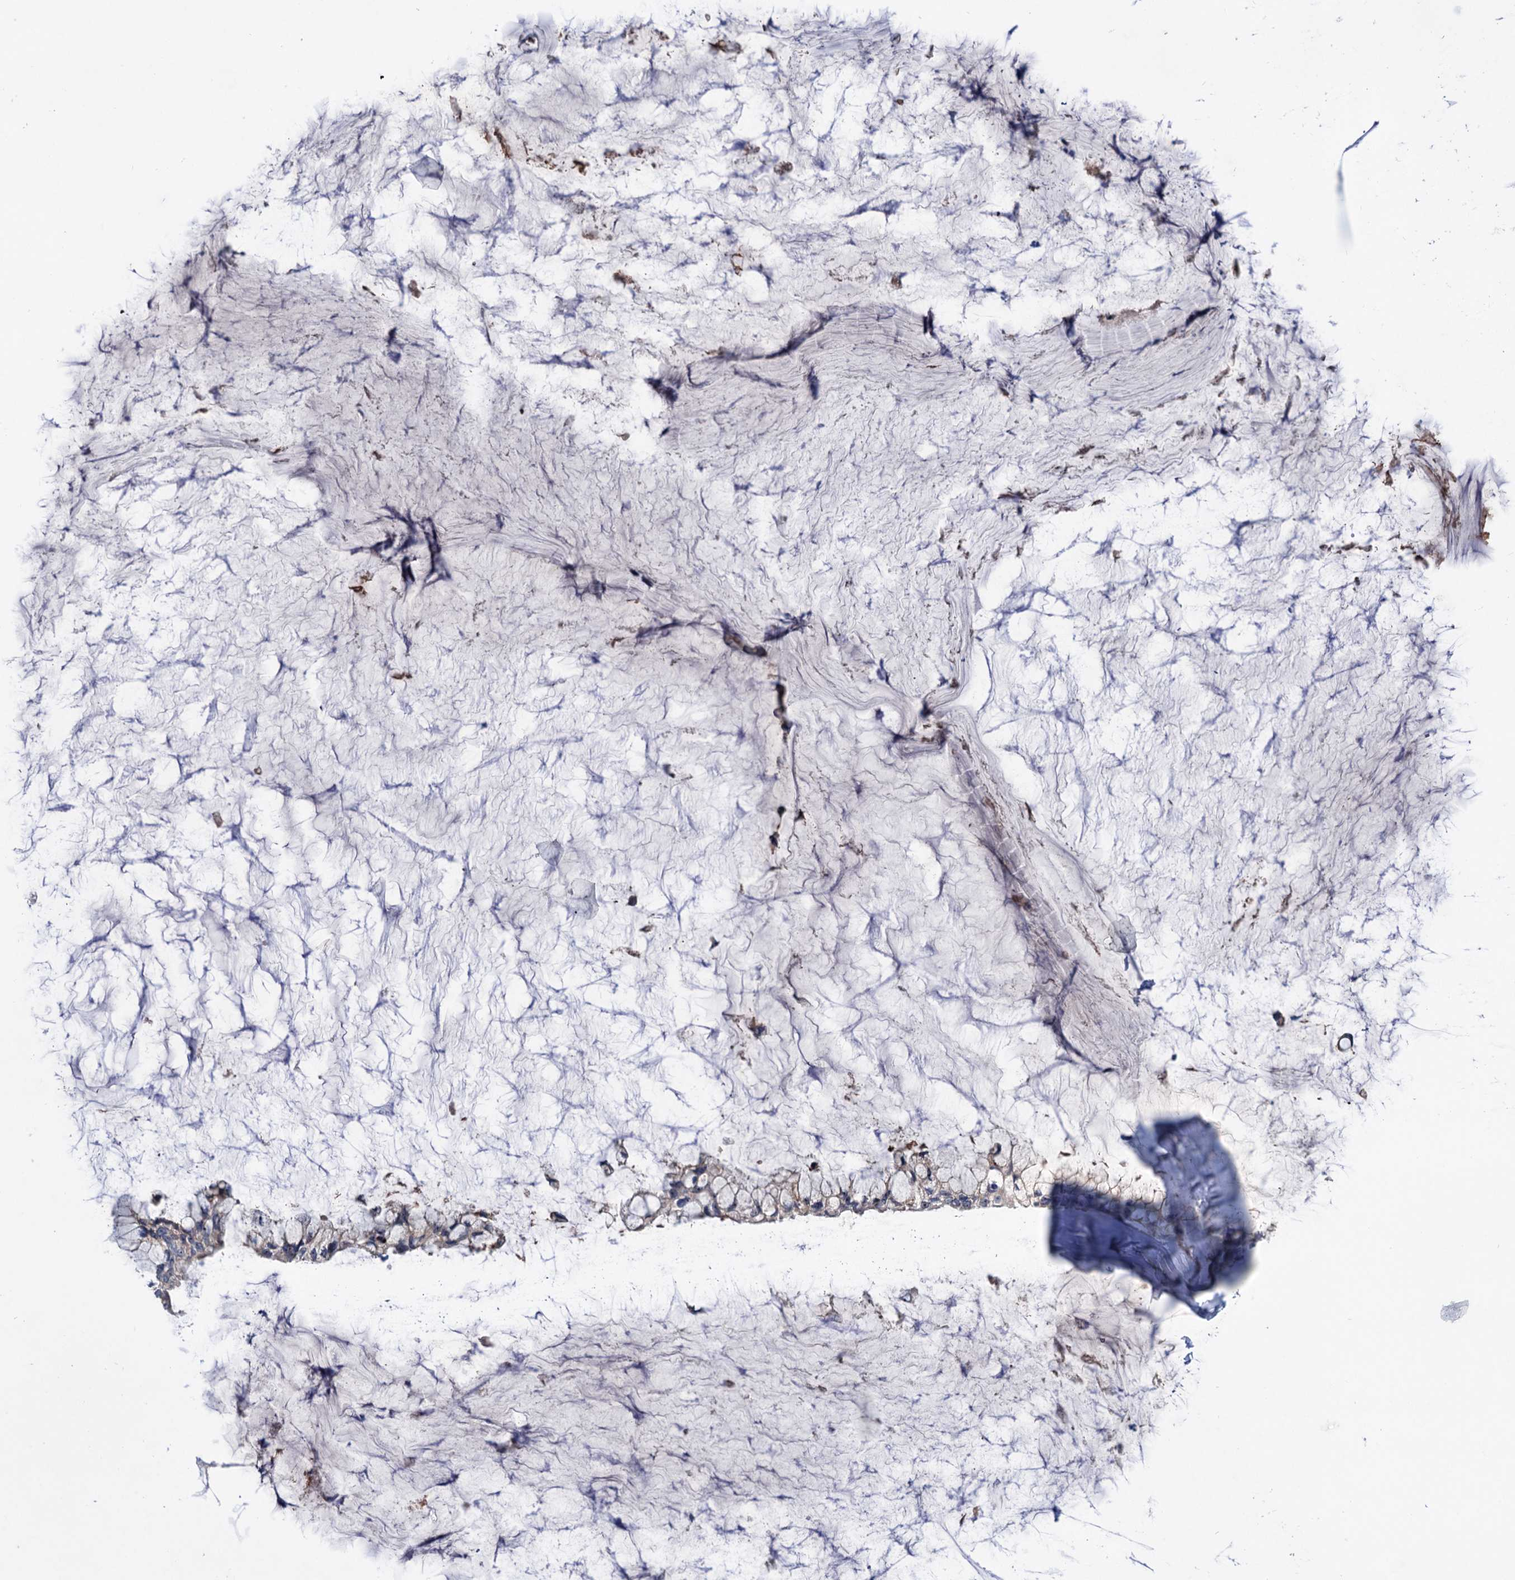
{"staining": {"intensity": "moderate", "quantity": ">75%", "location": "cytoplasmic/membranous"}, "tissue": "ovarian cancer", "cell_type": "Tumor cells", "image_type": "cancer", "snomed": [{"axis": "morphology", "description": "Cystadenocarcinoma, mucinous, NOS"}, {"axis": "topography", "description": "Ovary"}], "caption": "The image reveals immunohistochemical staining of ovarian cancer. There is moderate cytoplasmic/membranous staining is seen in approximately >75% of tumor cells.", "gene": "HTR3B", "patient": {"sex": "female", "age": 39}}